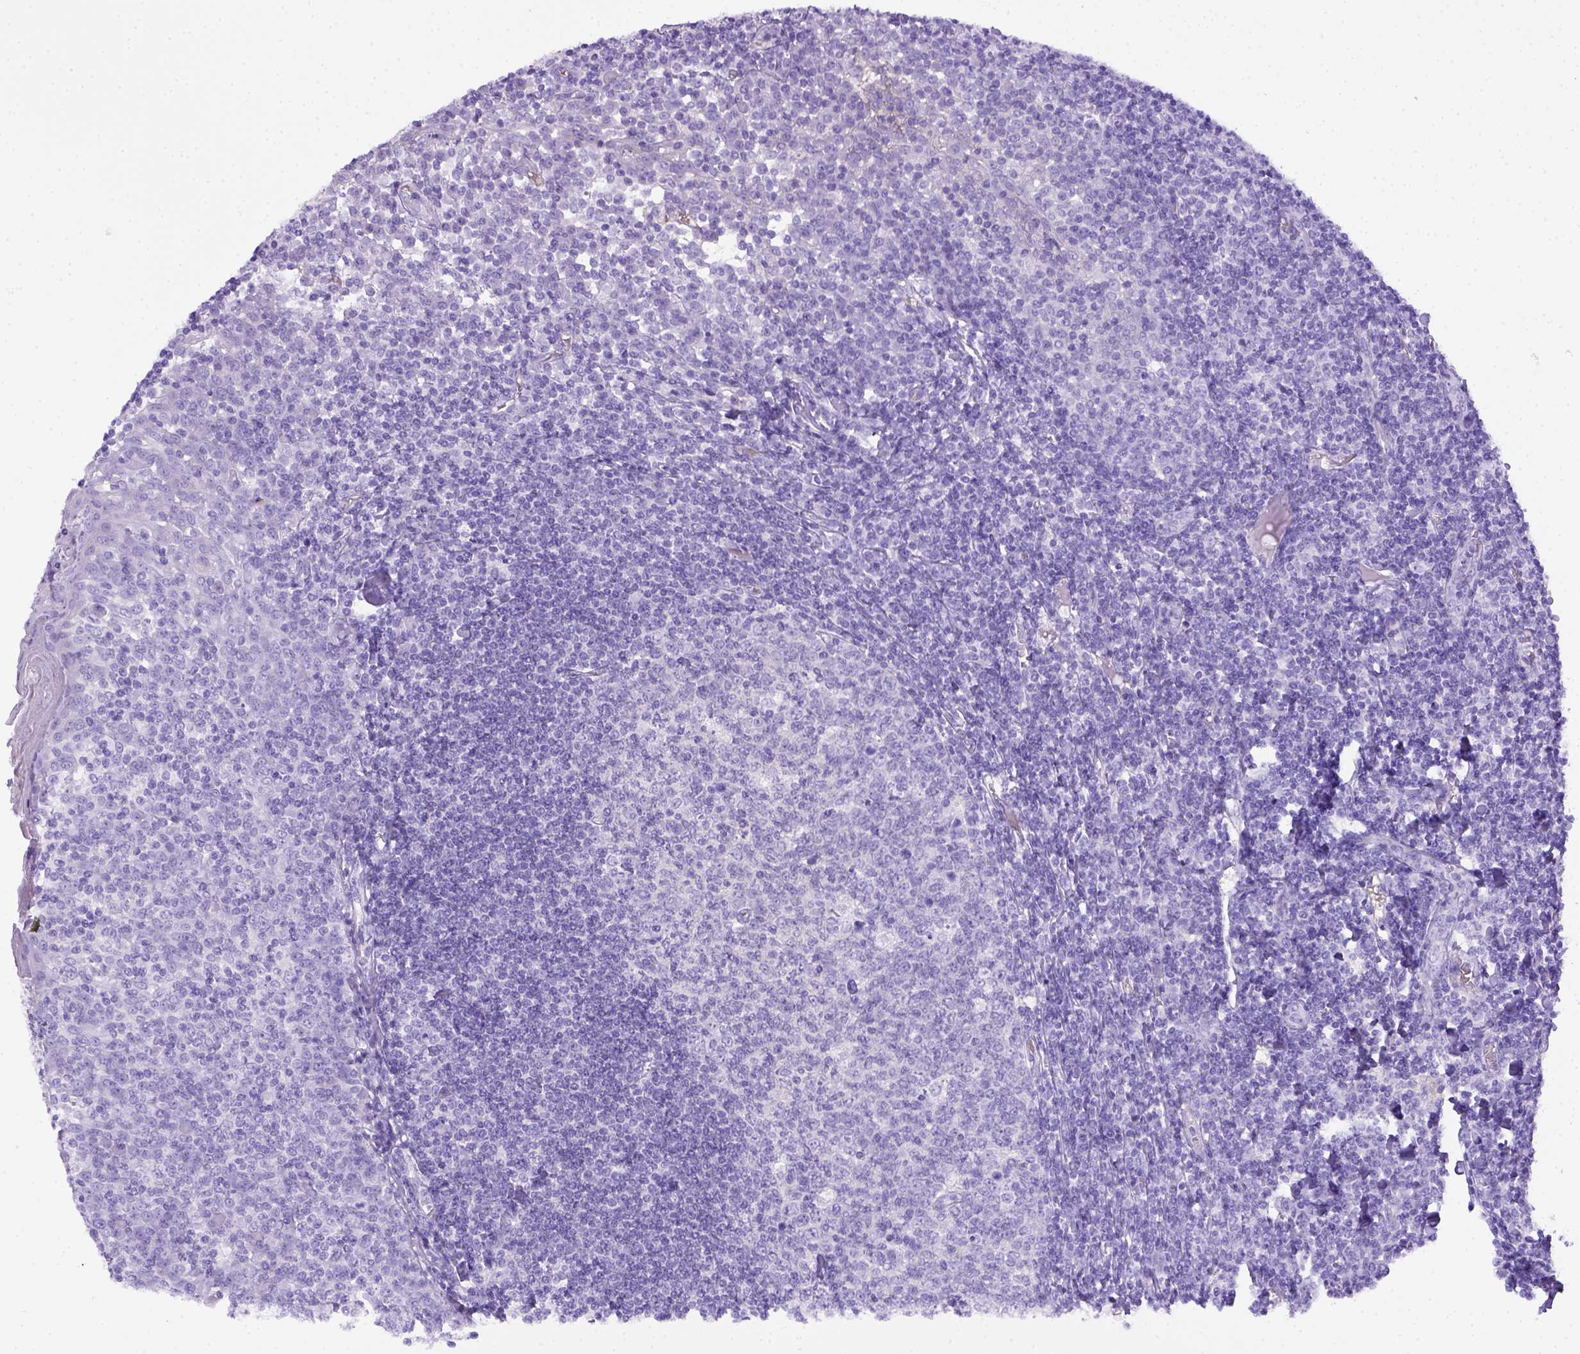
{"staining": {"intensity": "negative", "quantity": "none", "location": "none"}, "tissue": "tonsil", "cell_type": "Germinal center cells", "image_type": "normal", "snomed": [{"axis": "morphology", "description": "Normal tissue, NOS"}, {"axis": "topography", "description": "Tonsil"}], "caption": "Immunohistochemical staining of benign tonsil reveals no significant staining in germinal center cells.", "gene": "ITIH4", "patient": {"sex": "female", "age": 12}}